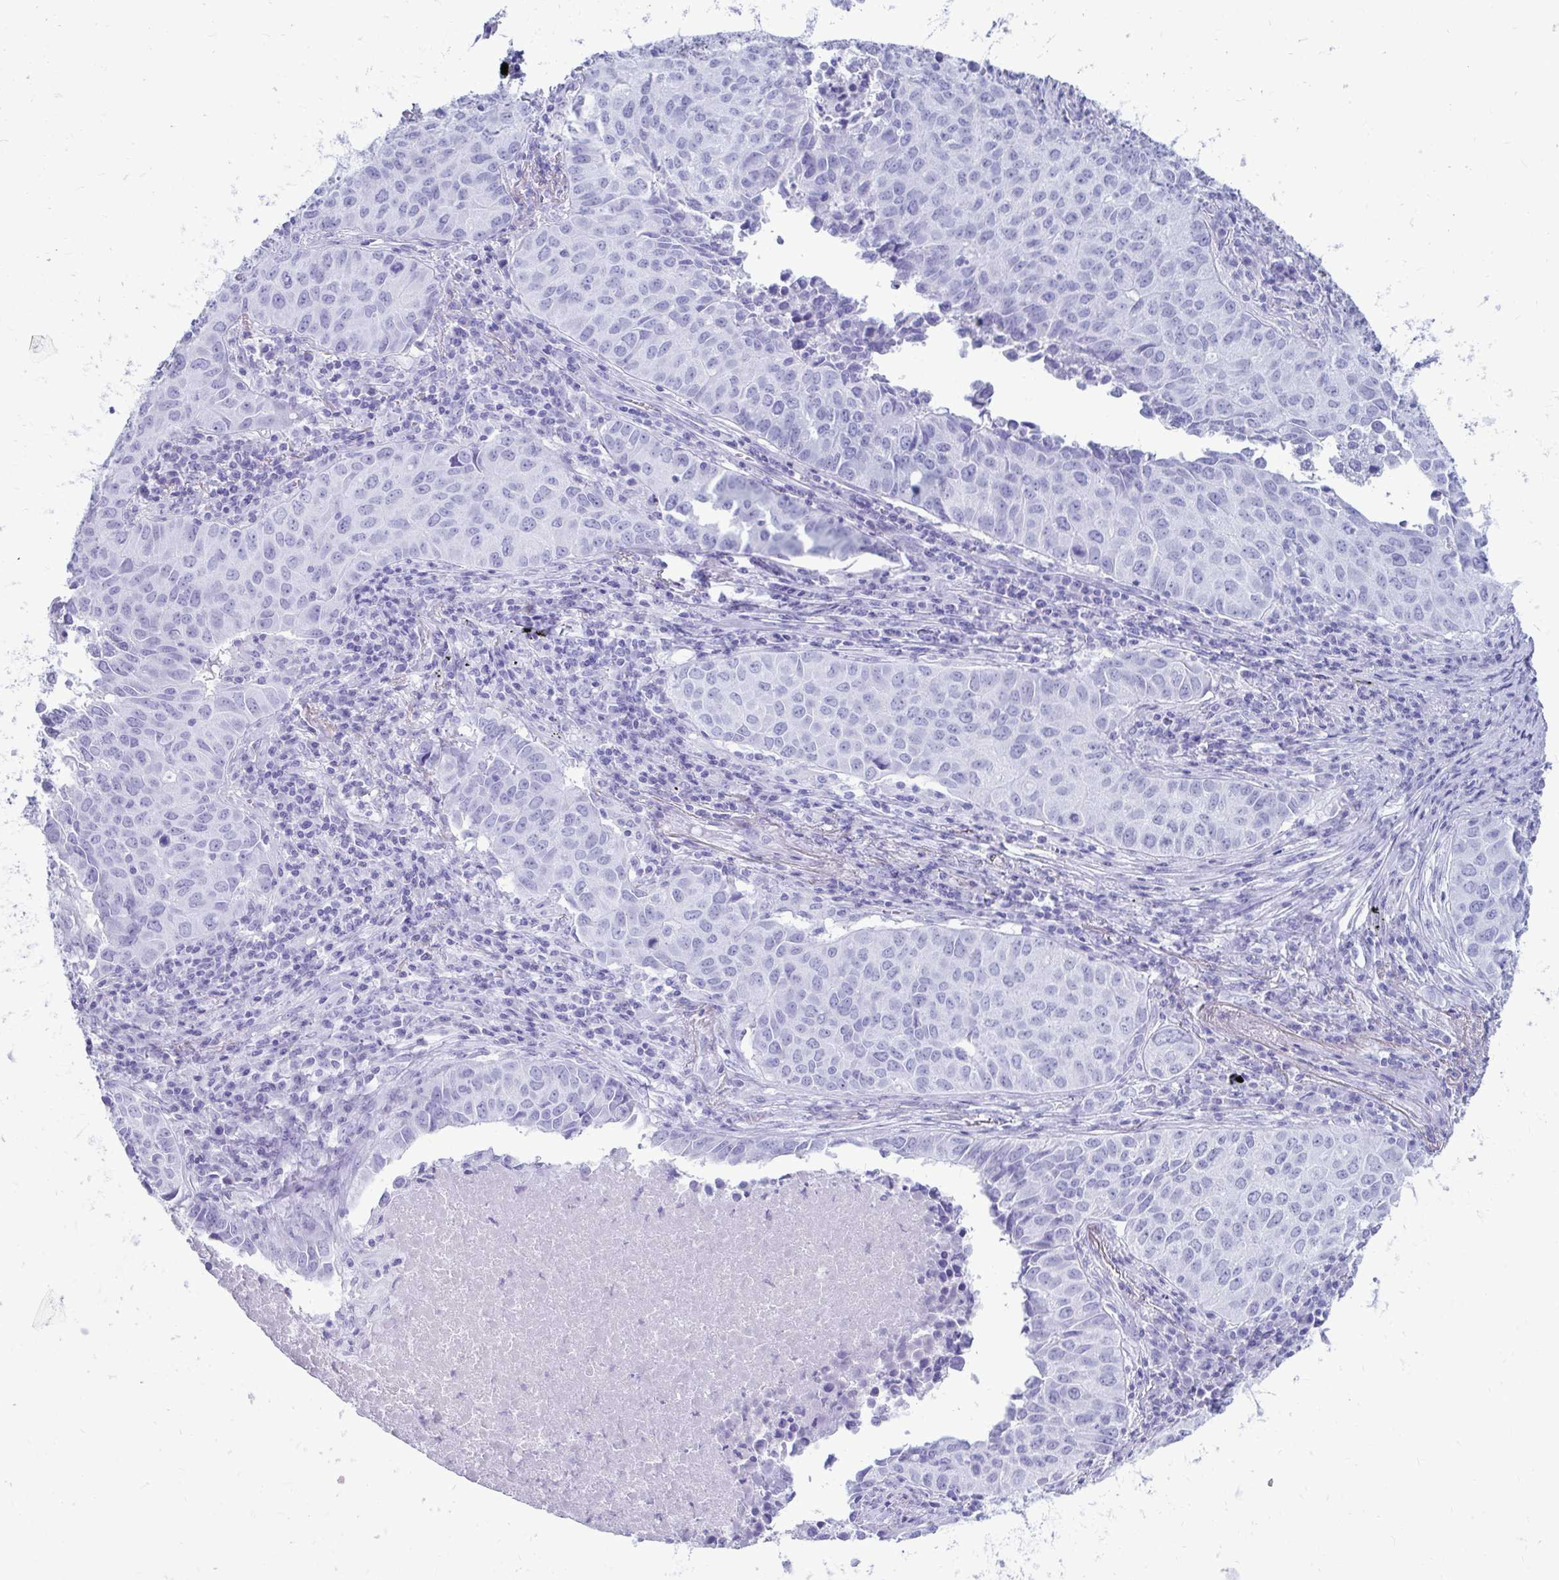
{"staining": {"intensity": "negative", "quantity": "none", "location": "none"}, "tissue": "lung cancer", "cell_type": "Tumor cells", "image_type": "cancer", "snomed": [{"axis": "morphology", "description": "Adenocarcinoma, NOS"}, {"axis": "topography", "description": "Lung"}], "caption": "A micrograph of adenocarcinoma (lung) stained for a protein exhibits no brown staining in tumor cells.", "gene": "OR10R2", "patient": {"sex": "female", "age": 50}}